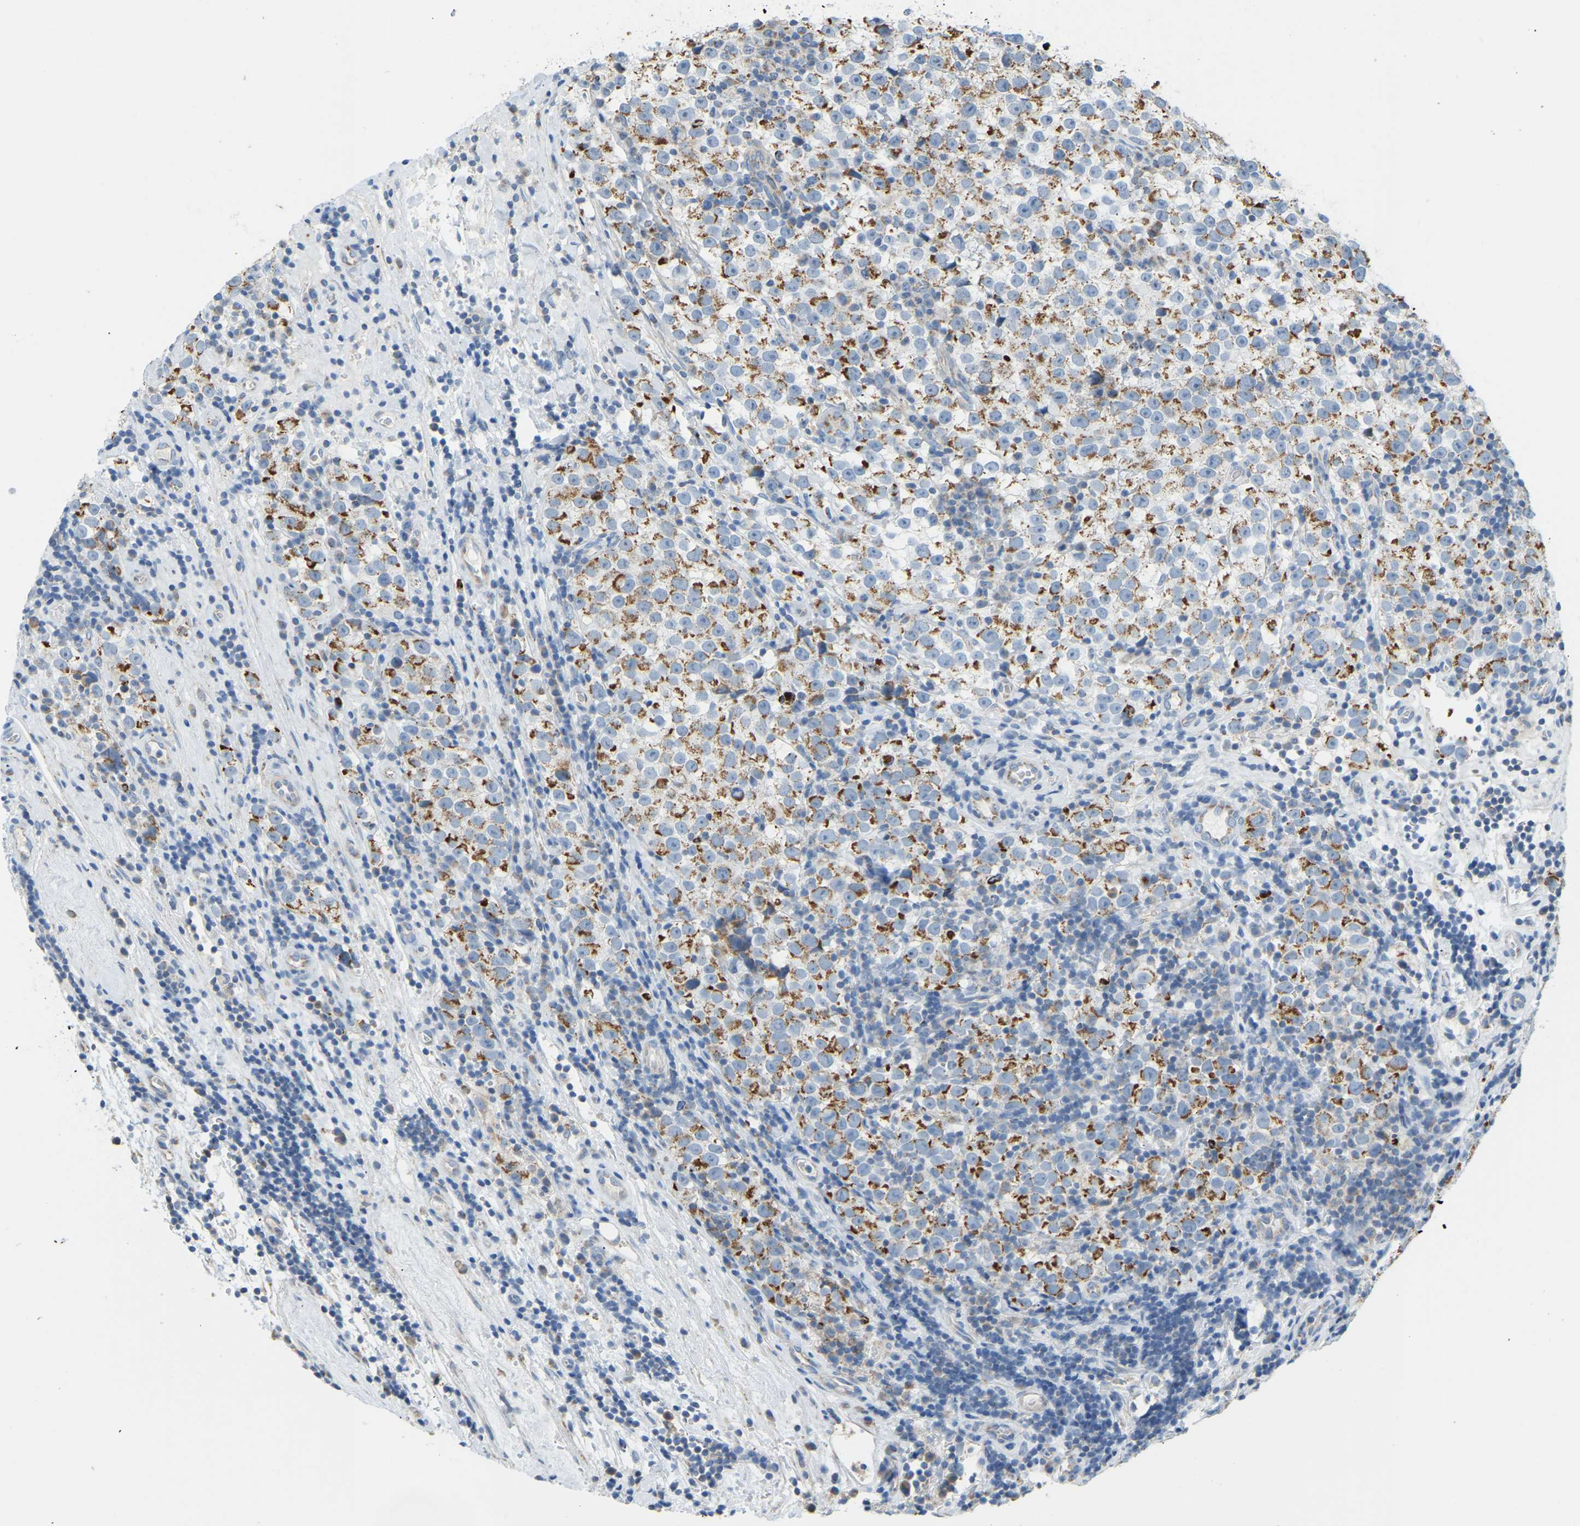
{"staining": {"intensity": "moderate", "quantity": ">75%", "location": "cytoplasmic/membranous"}, "tissue": "testis cancer", "cell_type": "Tumor cells", "image_type": "cancer", "snomed": [{"axis": "morphology", "description": "Normal tissue, NOS"}, {"axis": "morphology", "description": "Seminoma, NOS"}, {"axis": "topography", "description": "Testis"}], "caption": "Moderate cytoplasmic/membranous positivity for a protein is identified in approximately >75% of tumor cells of seminoma (testis) using immunohistochemistry (IHC).", "gene": "GDA", "patient": {"sex": "male", "age": 43}}